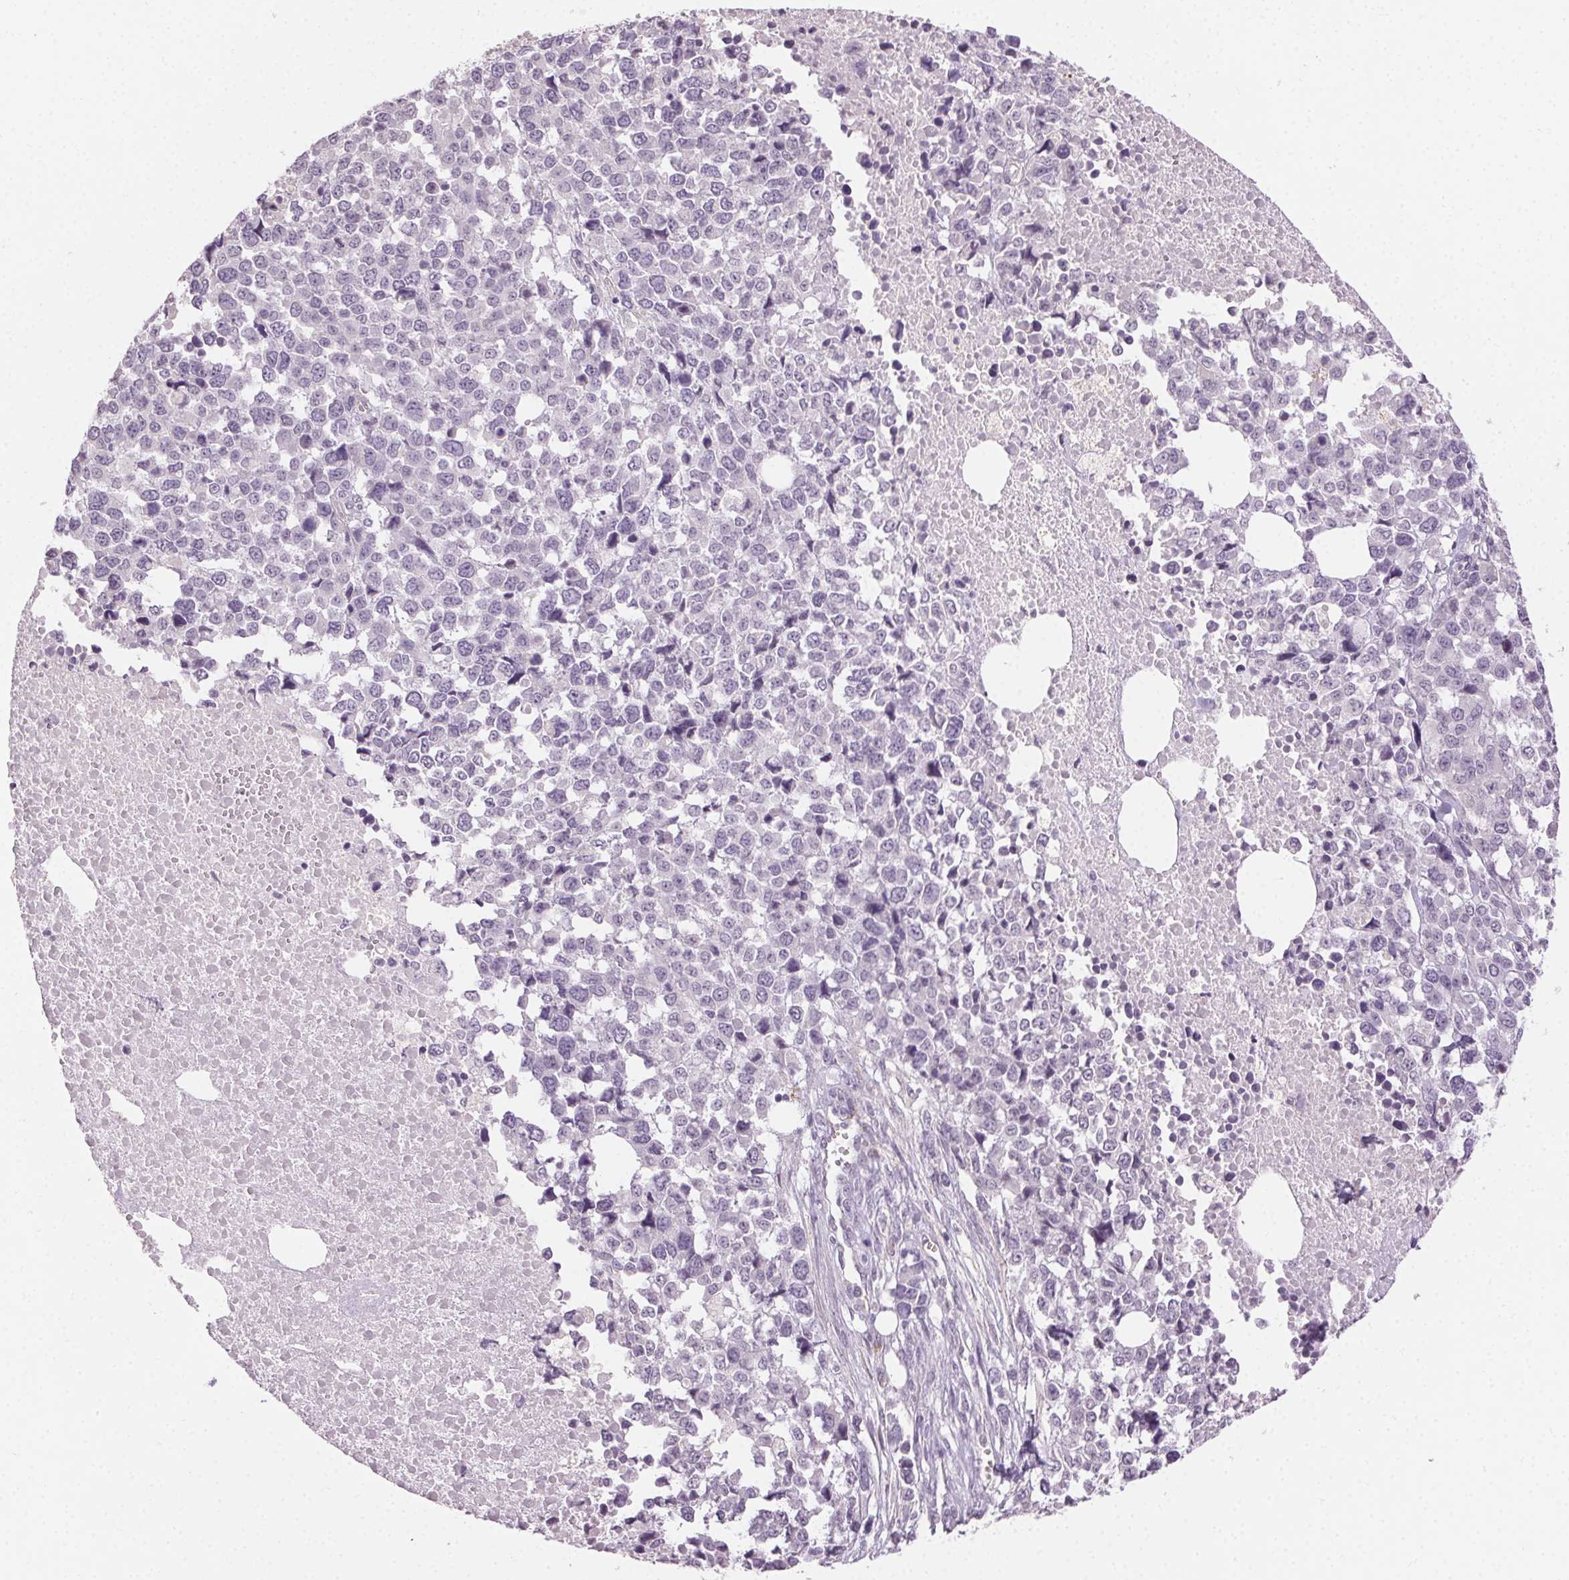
{"staining": {"intensity": "negative", "quantity": "none", "location": "none"}, "tissue": "melanoma", "cell_type": "Tumor cells", "image_type": "cancer", "snomed": [{"axis": "morphology", "description": "Malignant melanoma, Metastatic site"}, {"axis": "topography", "description": "Skin"}], "caption": "The image shows no staining of tumor cells in melanoma.", "gene": "CLTRN", "patient": {"sex": "male", "age": 84}}